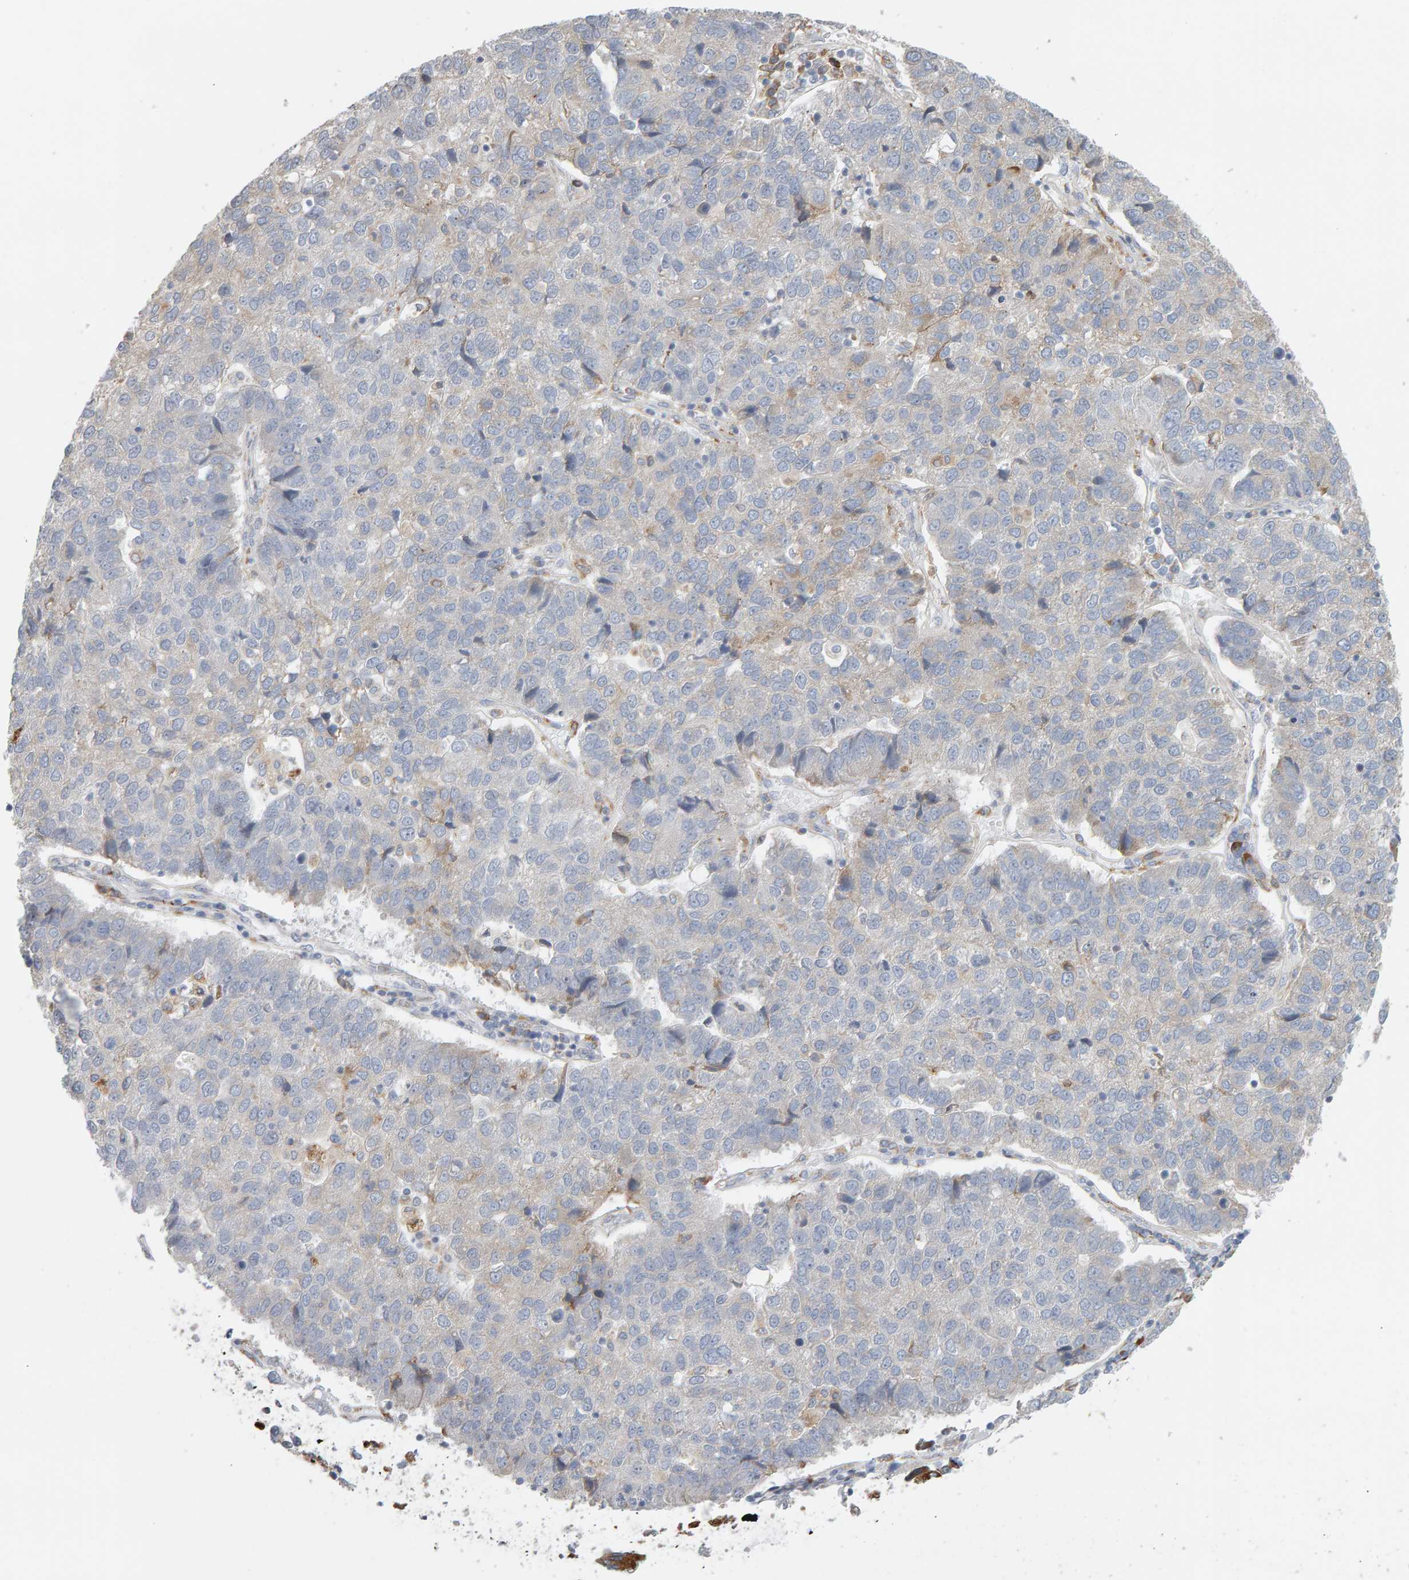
{"staining": {"intensity": "weak", "quantity": "<25%", "location": "cytoplasmic/membranous"}, "tissue": "pancreatic cancer", "cell_type": "Tumor cells", "image_type": "cancer", "snomed": [{"axis": "morphology", "description": "Adenocarcinoma, NOS"}, {"axis": "topography", "description": "Pancreas"}], "caption": "DAB immunohistochemical staining of adenocarcinoma (pancreatic) shows no significant expression in tumor cells. Brightfield microscopy of immunohistochemistry (IHC) stained with DAB (3,3'-diaminobenzidine) (brown) and hematoxylin (blue), captured at high magnification.", "gene": "ENGASE", "patient": {"sex": "female", "age": 61}}